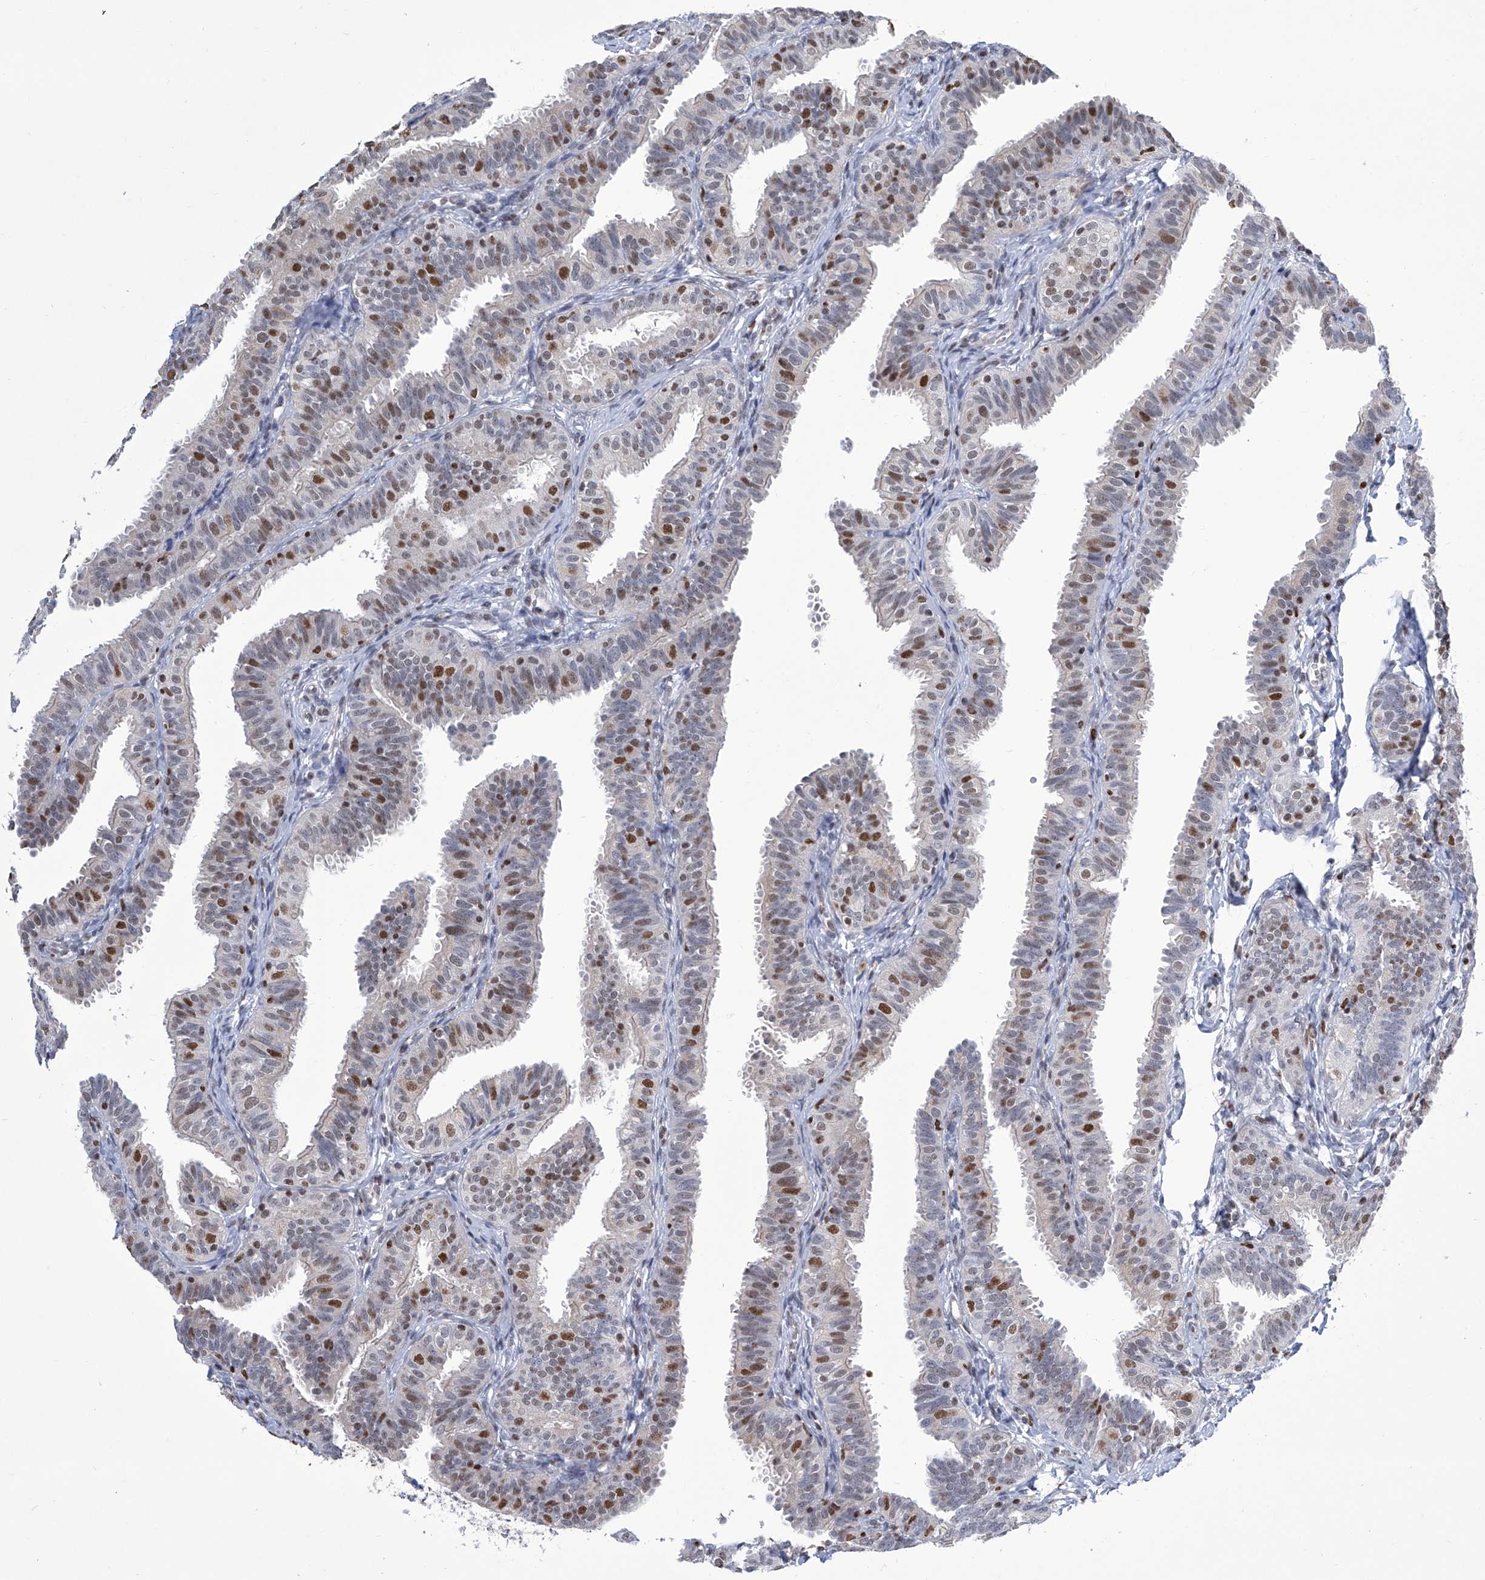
{"staining": {"intensity": "moderate", "quantity": "25%-75%", "location": "nuclear"}, "tissue": "fallopian tube", "cell_type": "Glandular cells", "image_type": "normal", "snomed": [{"axis": "morphology", "description": "Normal tissue, NOS"}, {"axis": "topography", "description": "Fallopian tube"}], "caption": "Immunohistochemistry histopathology image of unremarkable fallopian tube: fallopian tube stained using IHC shows medium levels of moderate protein expression localized specifically in the nuclear of glandular cells, appearing as a nuclear brown color.", "gene": "SREBF2", "patient": {"sex": "female", "age": 35}}